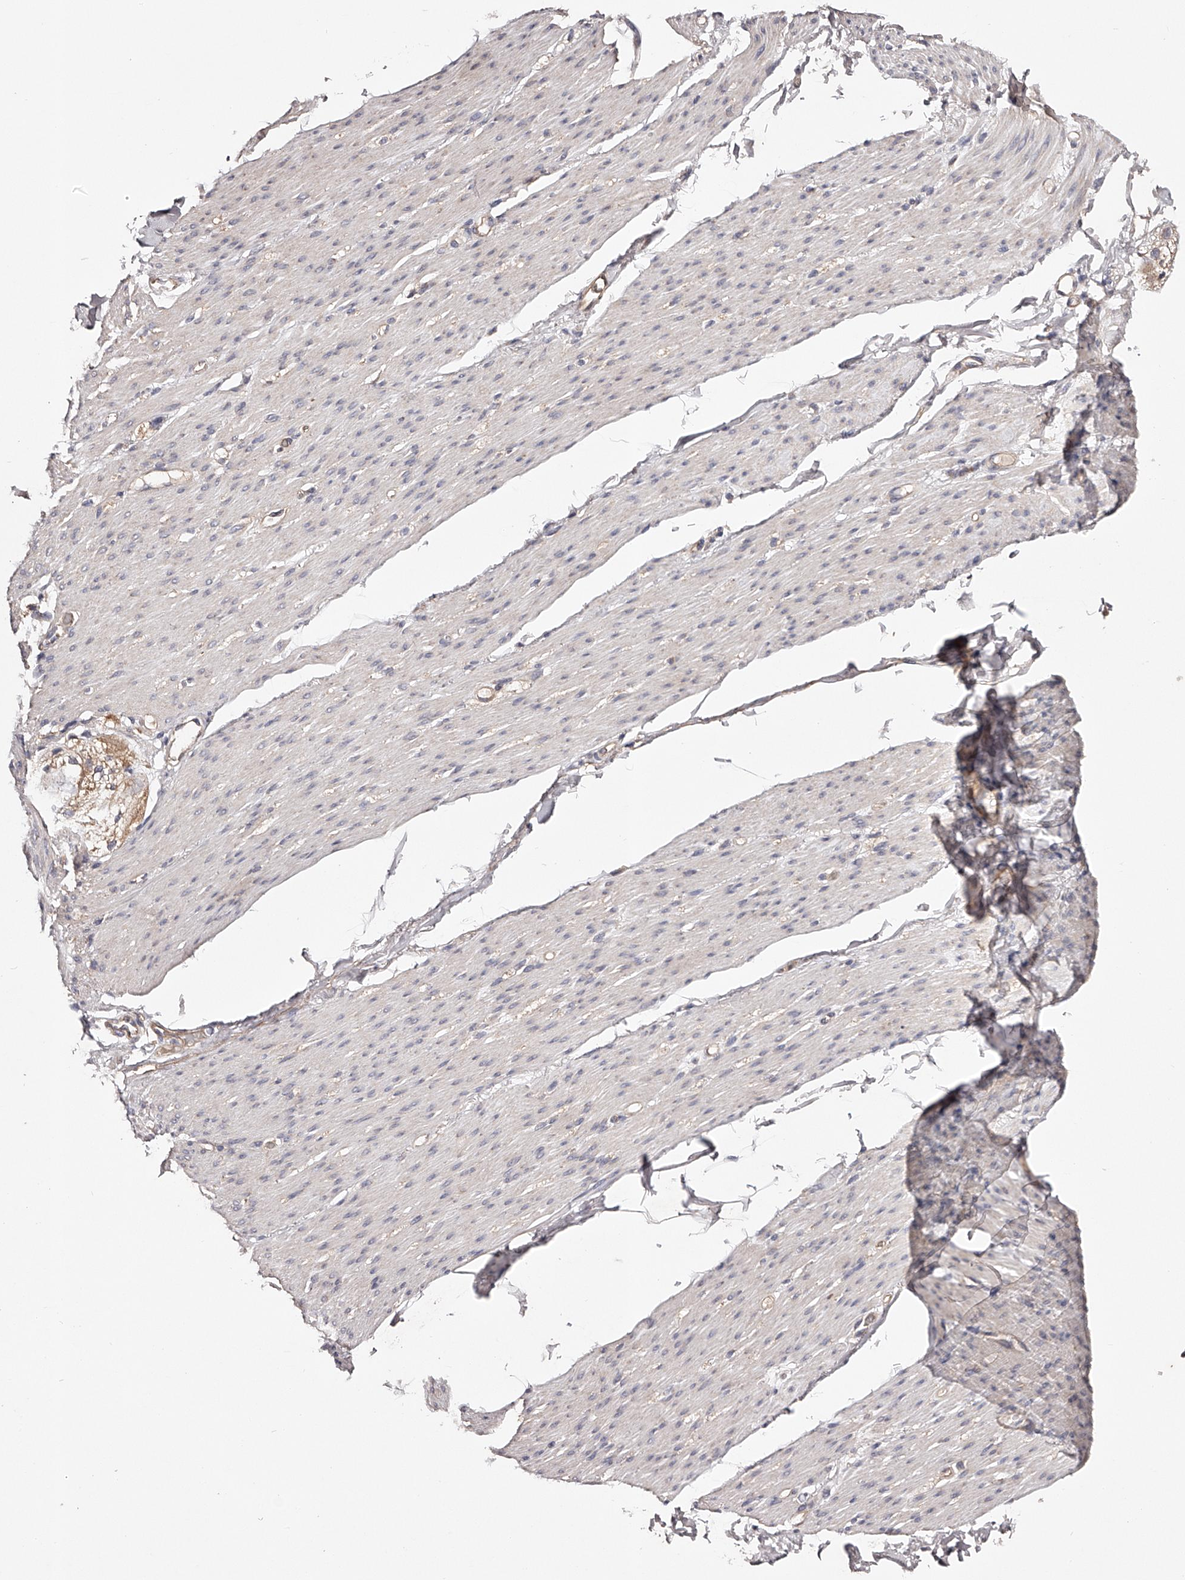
{"staining": {"intensity": "negative", "quantity": "none", "location": "none"}, "tissue": "smooth muscle", "cell_type": "Smooth muscle cells", "image_type": "normal", "snomed": [{"axis": "morphology", "description": "Normal tissue, NOS"}, {"axis": "topography", "description": "Colon"}, {"axis": "topography", "description": "Peripheral nerve tissue"}], "caption": "Immunohistochemistry image of normal smooth muscle stained for a protein (brown), which reveals no staining in smooth muscle cells.", "gene": "USP21", "patient": {"sex": "female", "age": 61}}